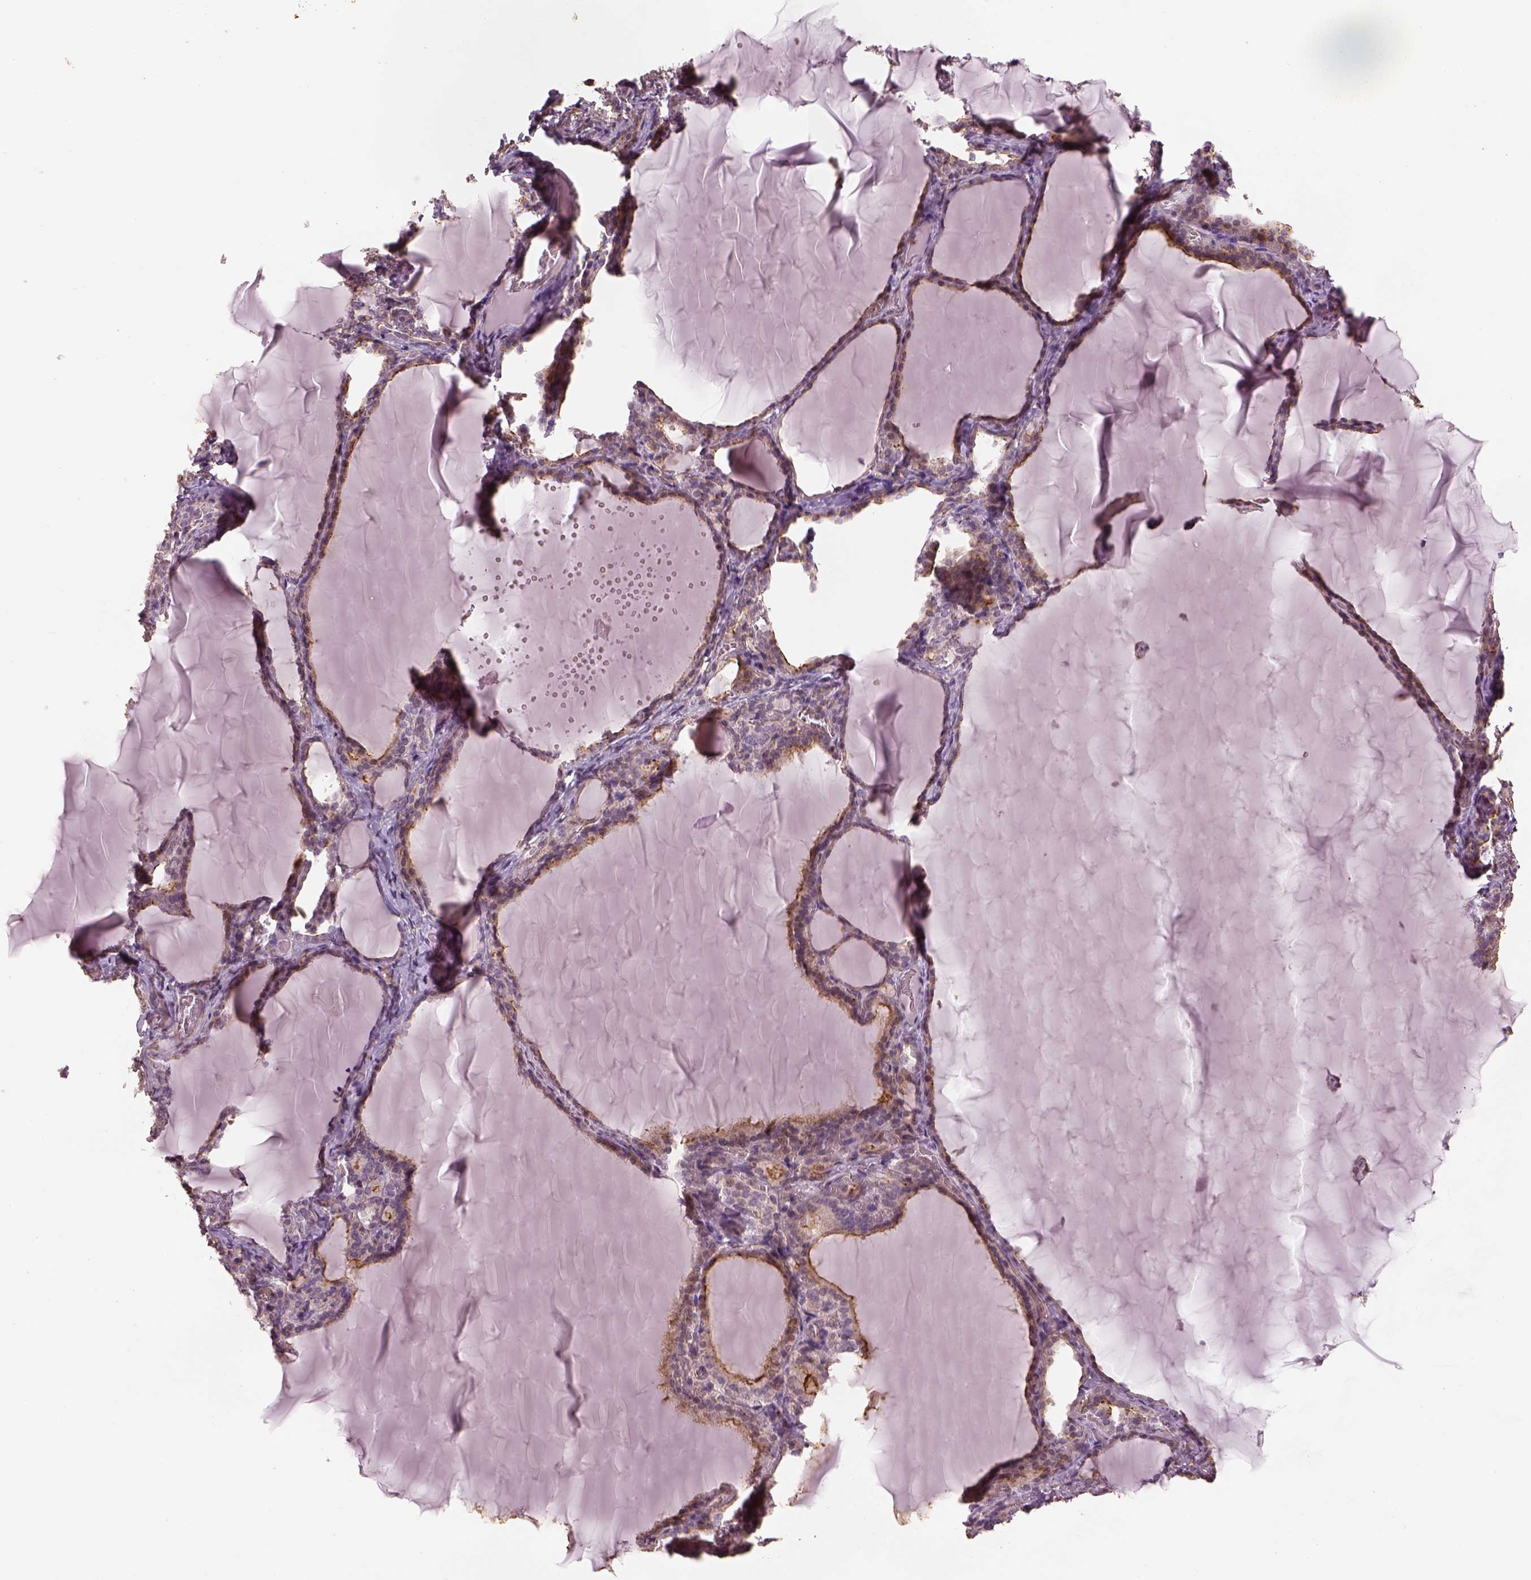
{"staining": {"intensity": "moderate", "quantity": "<25%", "location": "cytoplasmic/membranous"}, "tissue": "thyroid gland", "cell_type": "Glandular cells", "image_type": "normal", "snomed": [{"axis": "morphology", "description": "Normal tissue, NOS"}, {"axis": "morphology", "description": "Hyperplasia, NOS"}, {"axis": "topography", "description": "Thyroid gland"}], "caption": "This is an image of immunohistochemistry staining of benign thyroid gland, which shows moderate expression in the cytoplasmic/membranous of glandular cells.", "gene": "LIN7A", "patient": {"sex": "female", "age": 27}}